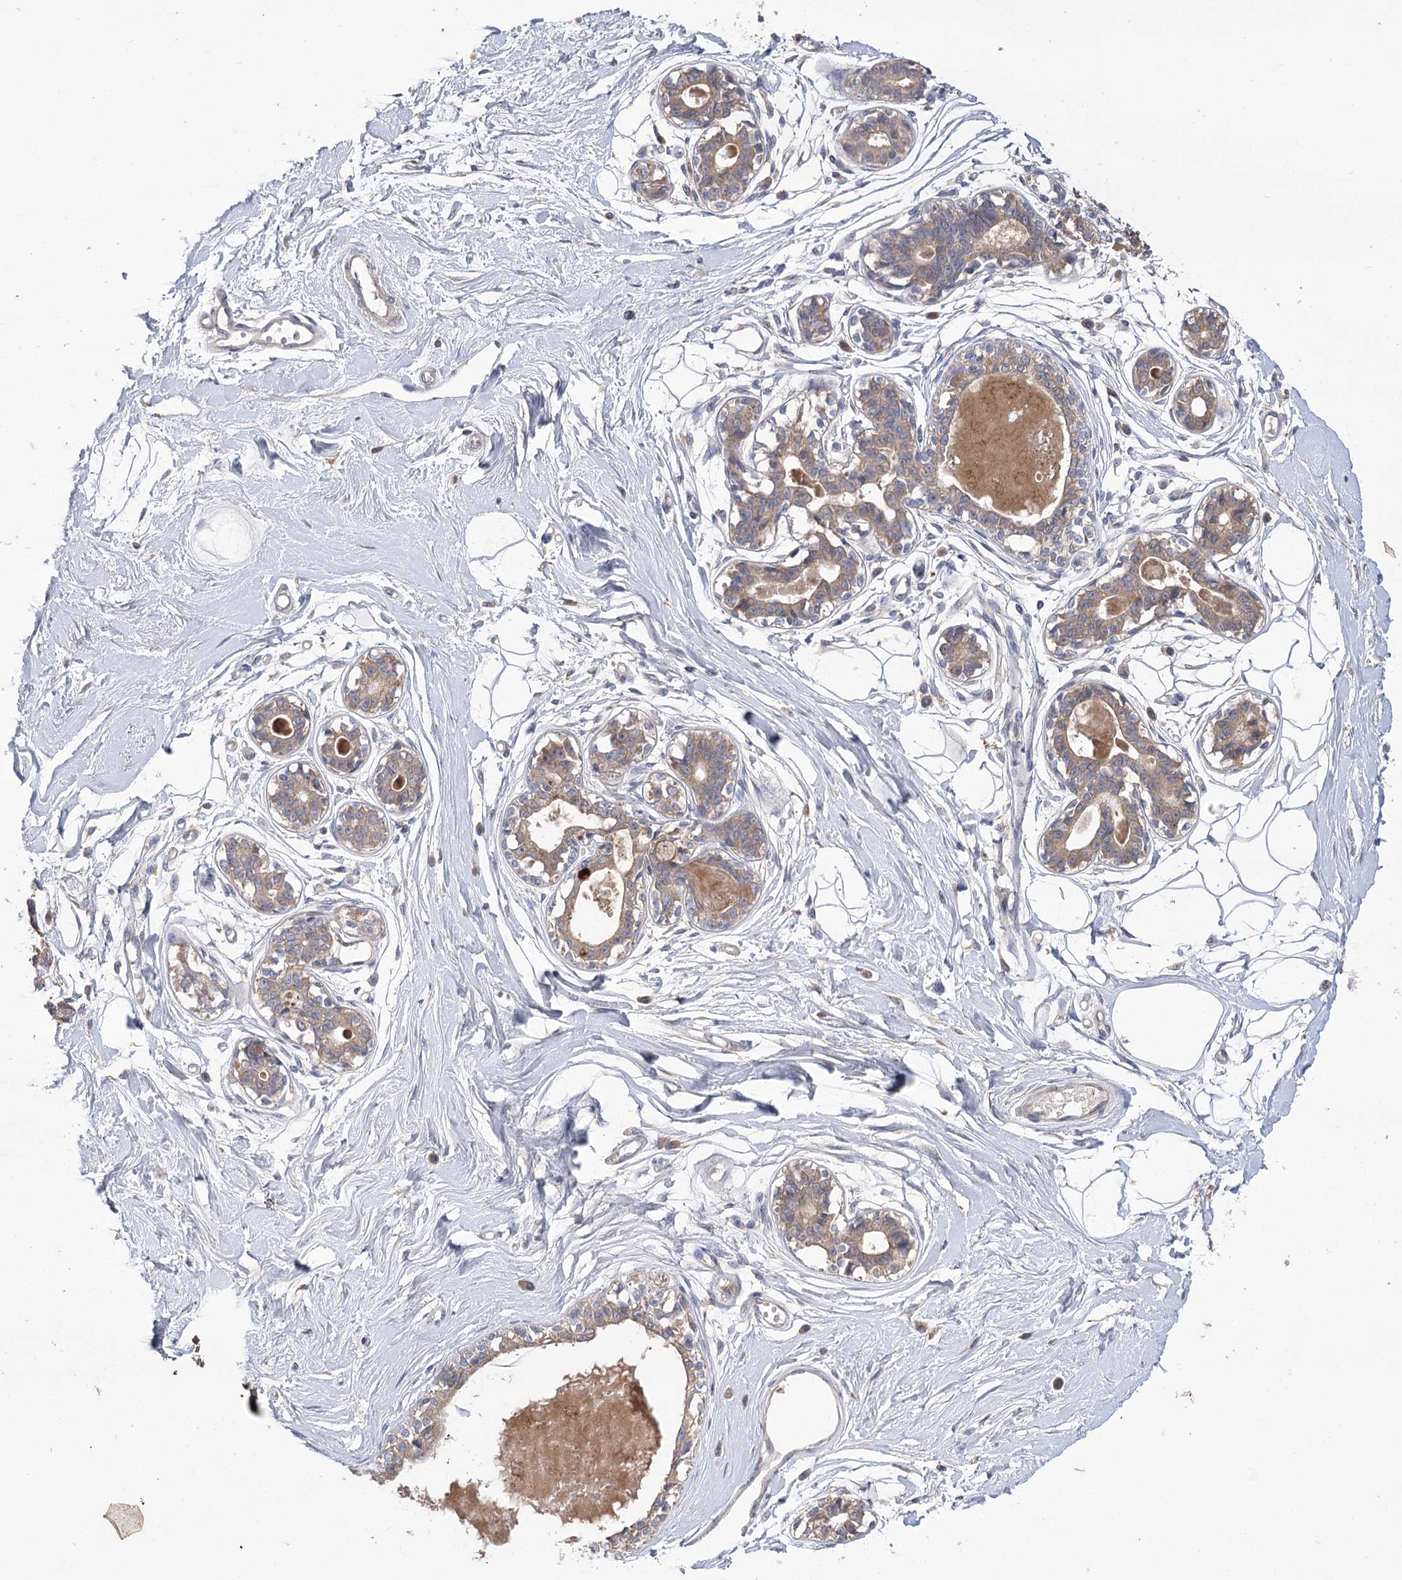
{"staining": {"intensity": "negative", "quantity": "none", "location": "none"}, "tissue": "breast", "cell_type": "Adipocytes", "image_type": "normal", "snomed": [{"axis": "morphology", "description": "Normal tissue, NOS"}, {"axis": "topography", "description": "Breast"}], "caption": "There is no significant positivity in adipocytes of breast. The staining is performed using DAB (3,3'-diaminobenzidine) brown chromogen with nuclei counter-stained in using hematoxylin.", "gene": "PBLD", "patient": {"sex": "female", "age": 45}}